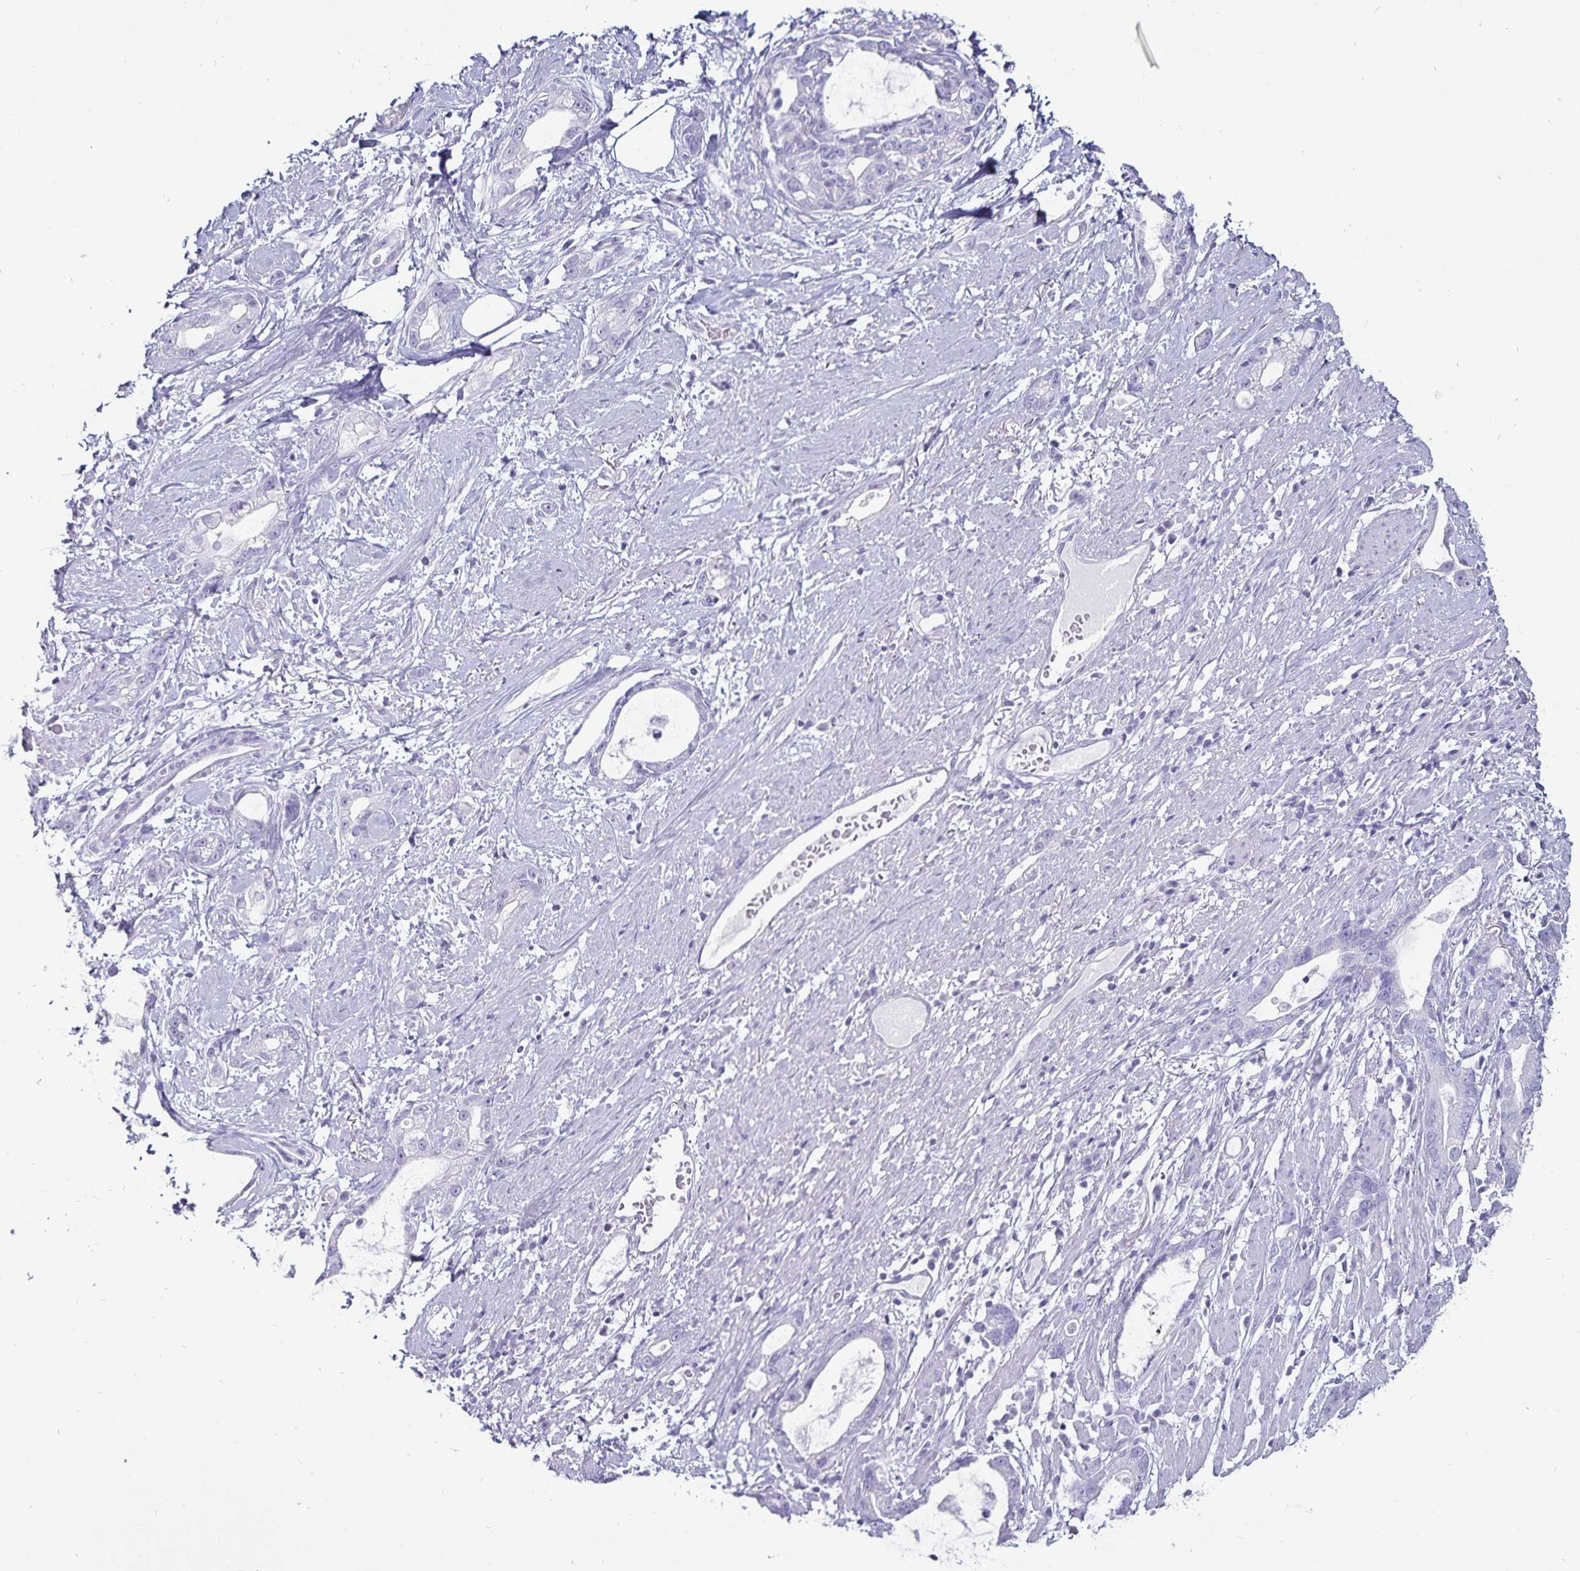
{"staining": {"intensity": "negative", "quantity": "none", "location": "none"}, "tissue": "stomach cancer", "cell_type": "Tumor cells", "image_type": "cancer", "snomed": [{"axis": "morphology", "description": "Adenocarcinoma, NOS"}, {"axis": "topography", "description": "Stomach"}], "caption": "Immunohistochemical staining of human stomach cancer demonstrates no significant staining in tumor cells.", "gene": "DEFA6", "patient": {"sex": "male", "age": 55}}